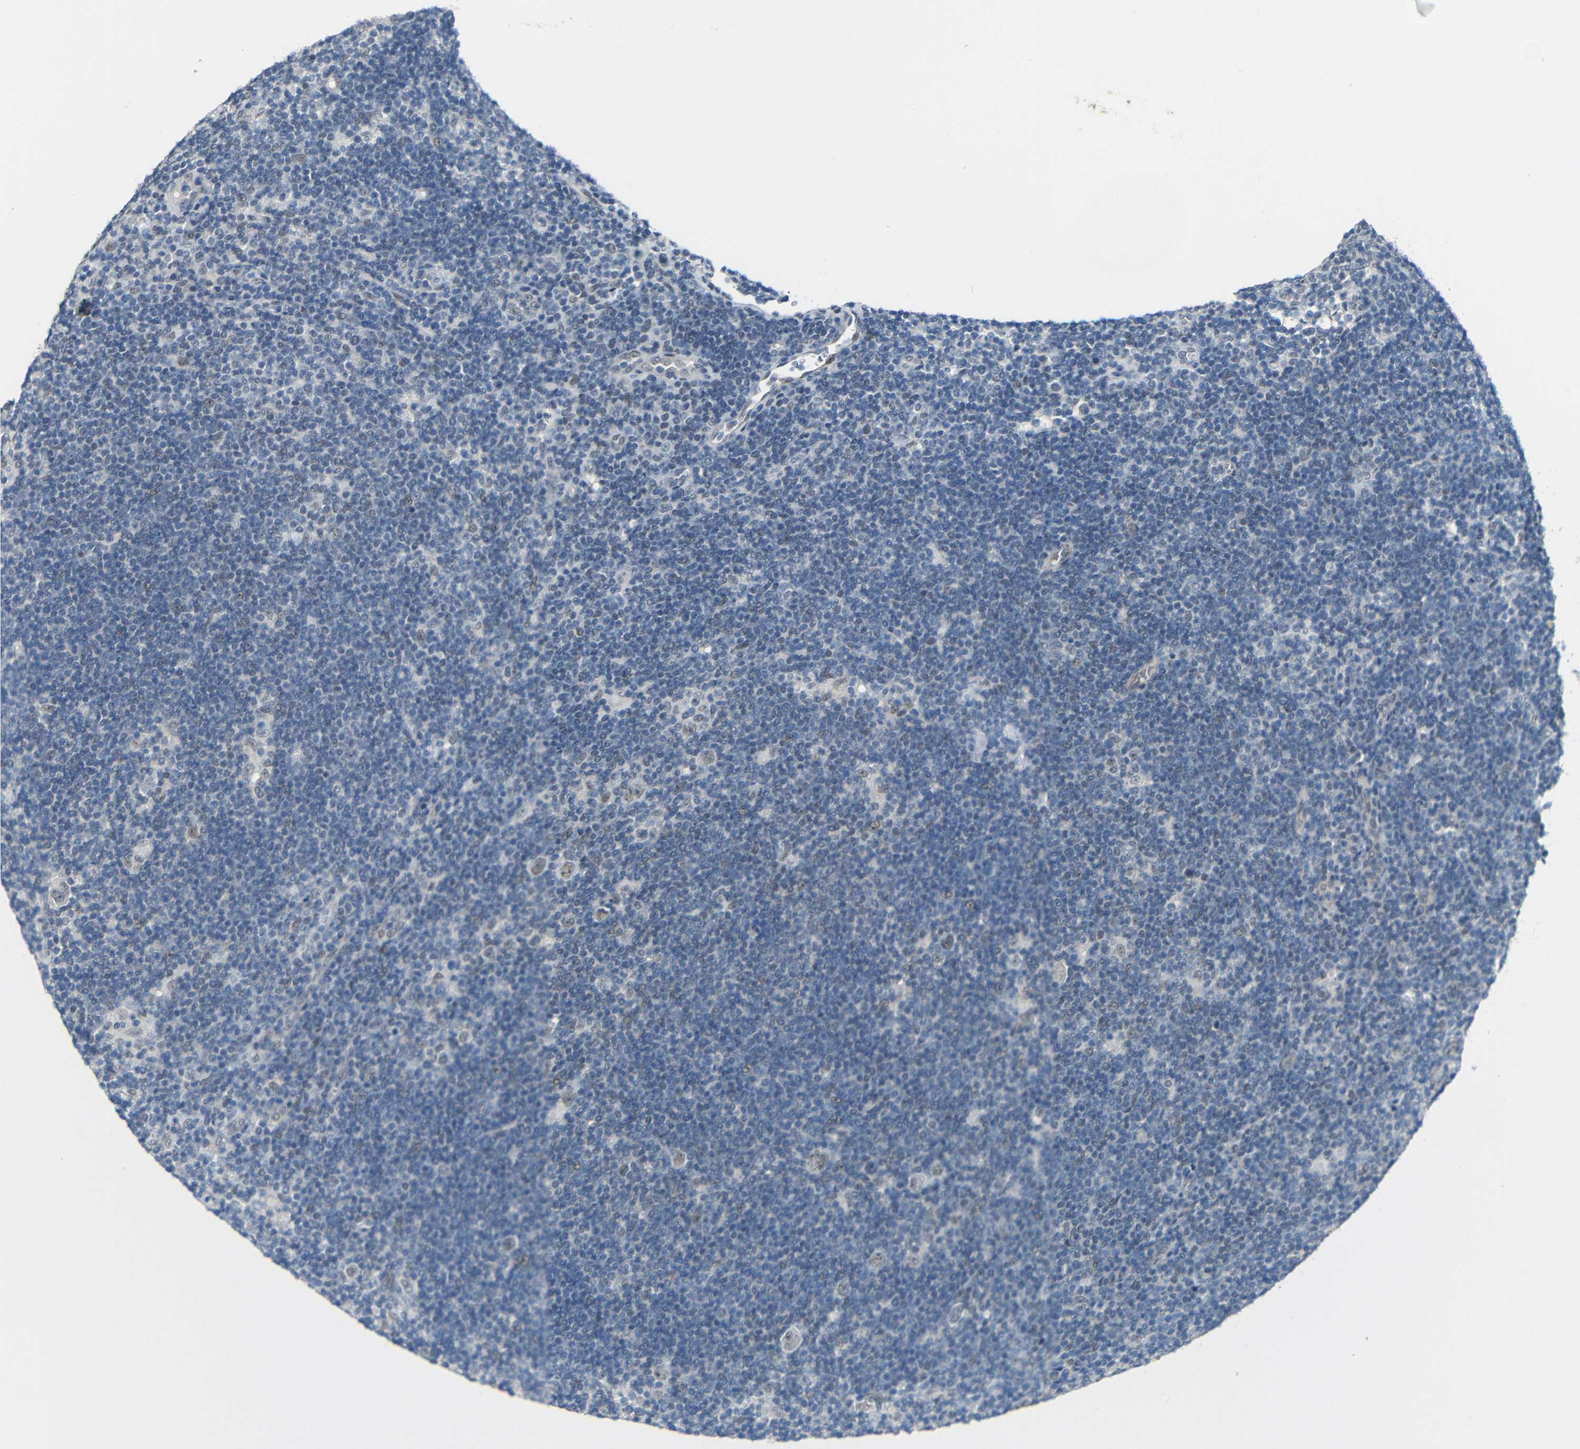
{"staining": {"intensity": "weak", "quantity": ">75%", "location": "nuclear"}, "tissue": "lymphoma", "cell_type": "Tumor cells", "image_type": "cancer", "snomed": [{"axis": "morphology", "description": "Hodgkin's disease, NOS"}, {"axis": "topography", "description": "Lymph node"}], "caption": "Lymphoma was stained to show a protein in brown. There is low levels of weak nuclear staining in approximately >75% of tumor cells.", "gene": "GPR158", "patient": {"sex": "female", "age": 57}}